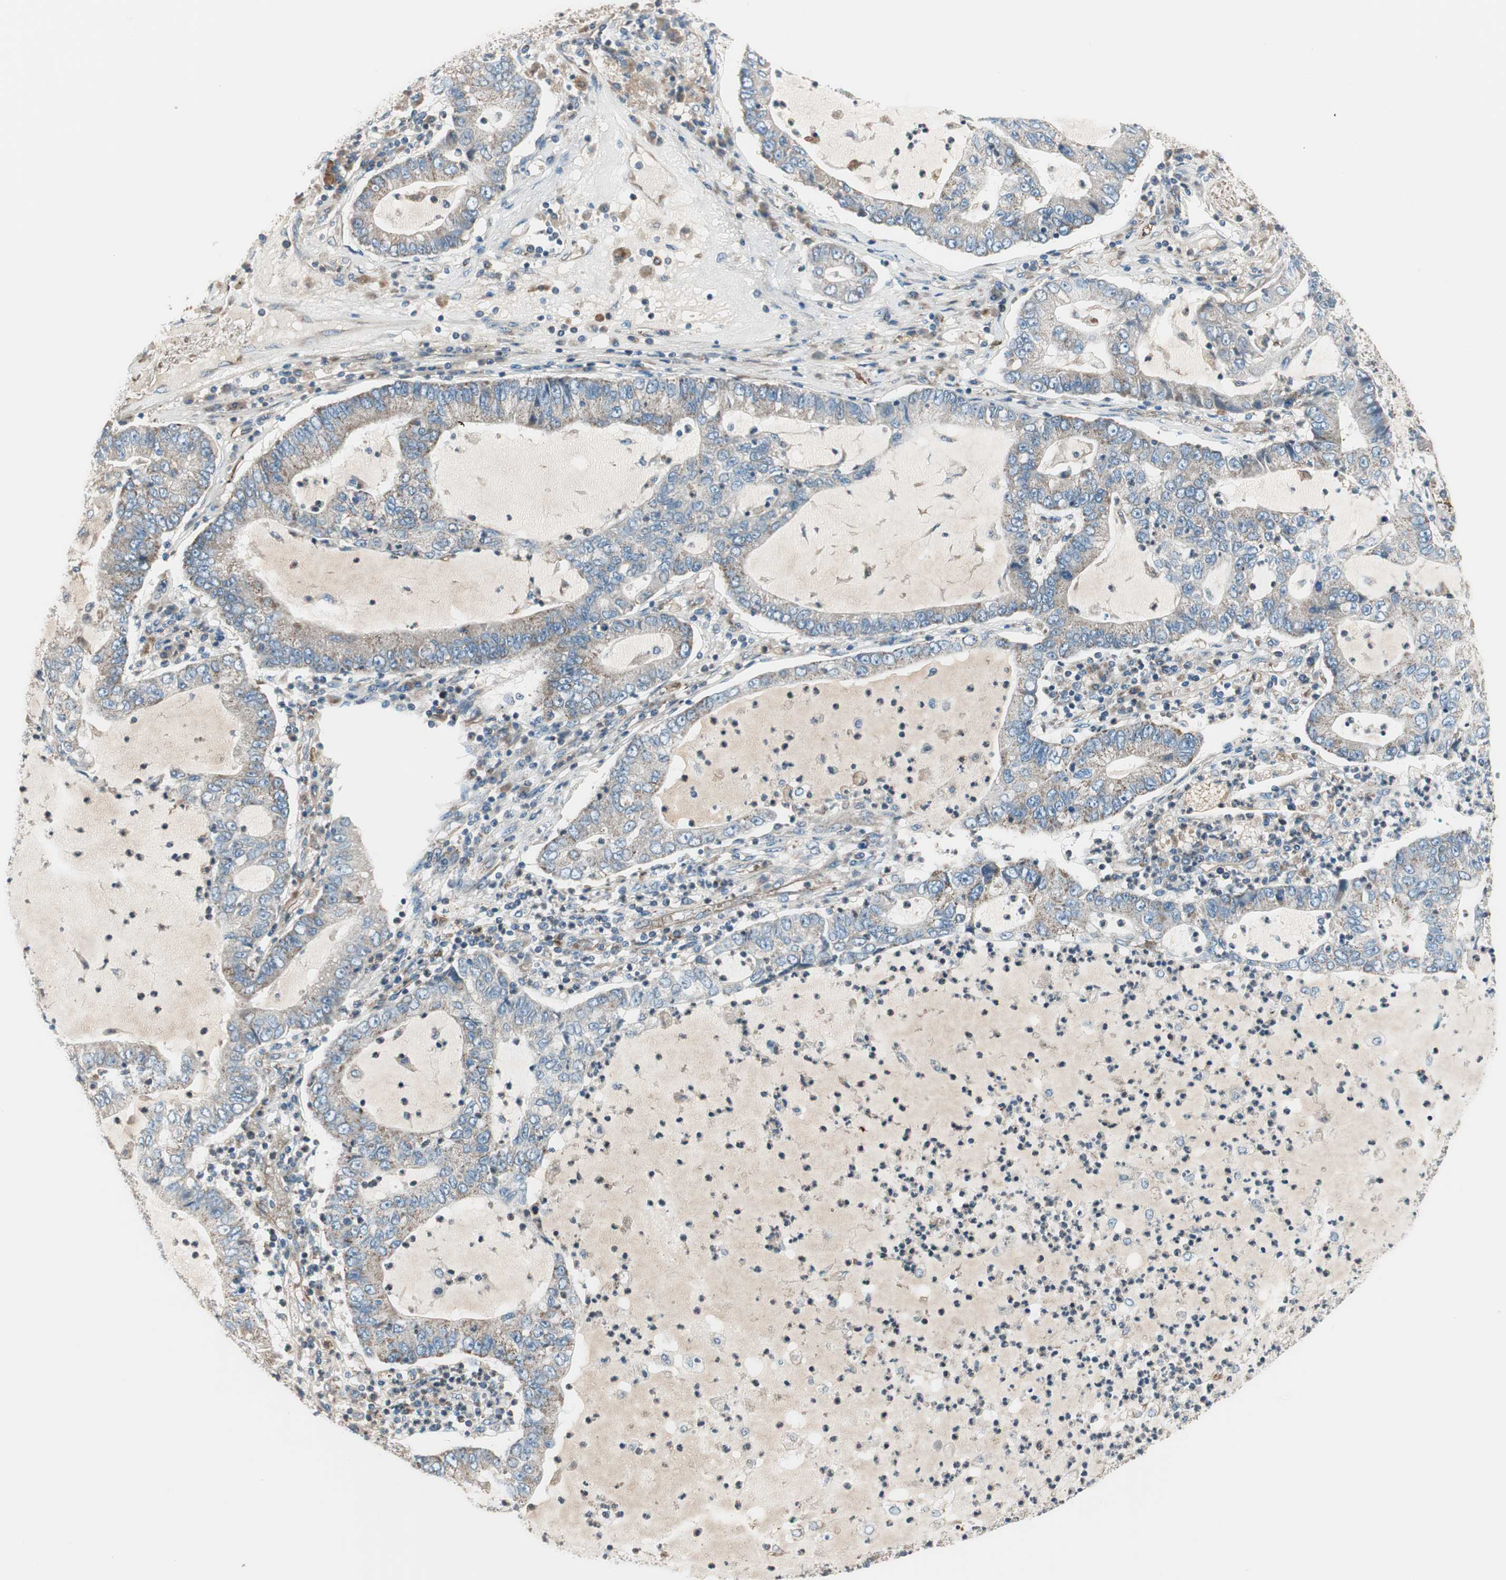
{"staining": {"intensity": "weak", "quantity": "25%-75%", "location": "cytoplasmic/membranous"}, "tissue": "lung cancer", "cell_type": "Tumor cells", "image_type": "cancer", "snomed": [{"axis": "morphology", "description": "Adenocarcinoma, NOS"}, {"axis": "topography", "description": "Lung"}], "caption": "About 25%-75% of tumor cells in human lung cancer demonstrate weak cytoplasmic/membranous protein positivity as visualized by brown immunohistochemical staining.", "gene": "SRCIN1", "patient": {"sex": "female", "age": 51}}